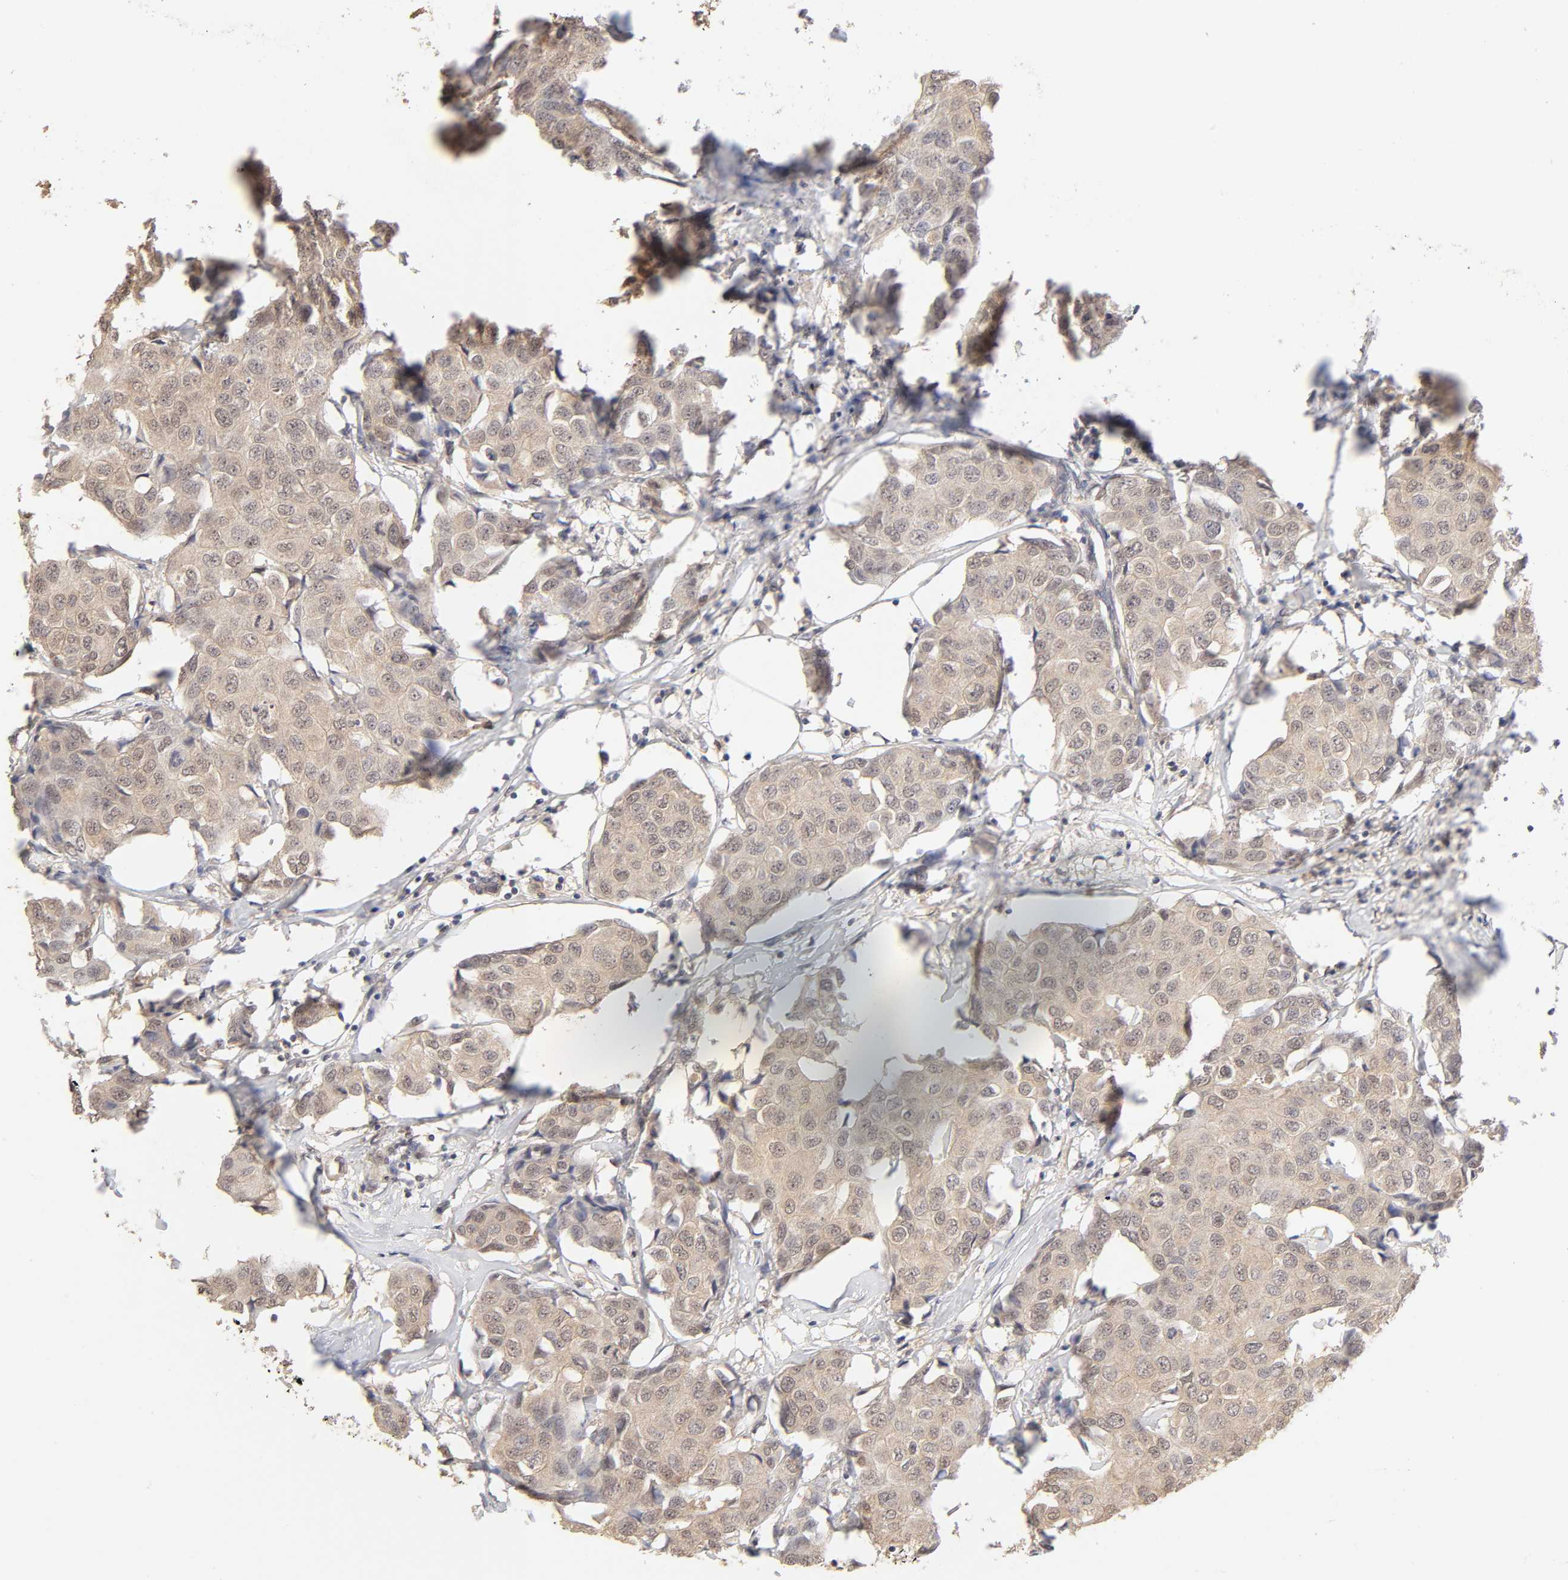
{"staining": {"intensity": "weak", "quantity": ">75%", "location": "cytoplasmic/membranous"}, "tissue": "breast cancer", "cell_type": "Tumor cells", "image_type": "cancer", "snomed": [{"axis": "morphology", "description": "Duct carcinoma"}, {"axis": "topography", "description": "Breast"}], "caption": "Breast infiltrating ductal carcinoma tissue demonstrates weak cytoplasmic/membranous expression in approximately >75% of tumor cells", "gene": "MAPK1", "patient": {"sex": "female", "age": 80}}